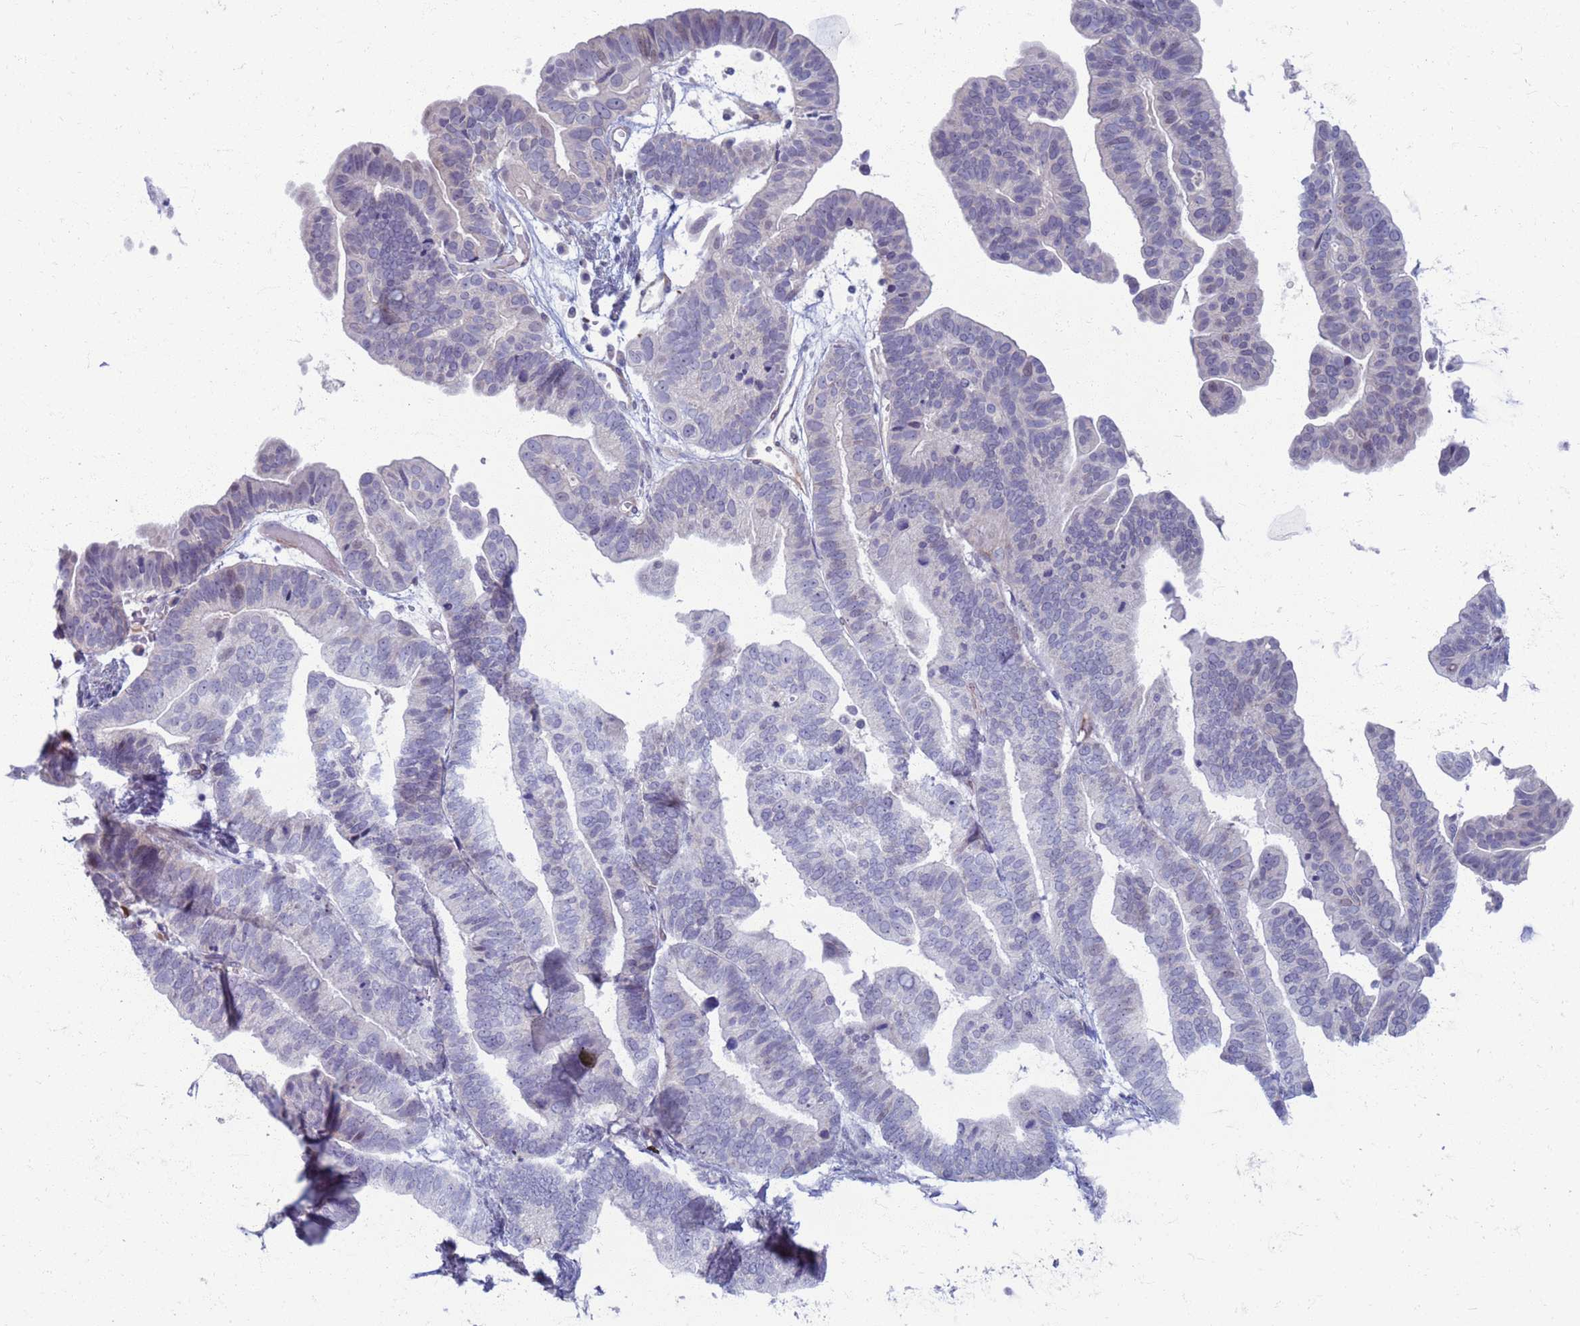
{"staining": {"intensity": "negative", "quantity": "none", "location": "none"}, "tissue": "ovarian cancer", "cell_type": "Tumor cells", "image_type": "cancer", "snomed": [{"axis": "morphology", "description": "Cystadenocarcinoma, serous, NOS"}, {"axis": "topography", "description": "Ovary"}], "caption": "This is a histopathology image of immunohistochemistry staining of ovarian cancer (serous cystadenocarcinoma), which shows no expression in tumor cells. (Brightfield microscopy of DAB IHC at high magnification).", "gene": "CLCA2", "patient": {"sex": "female", "age": 56}}